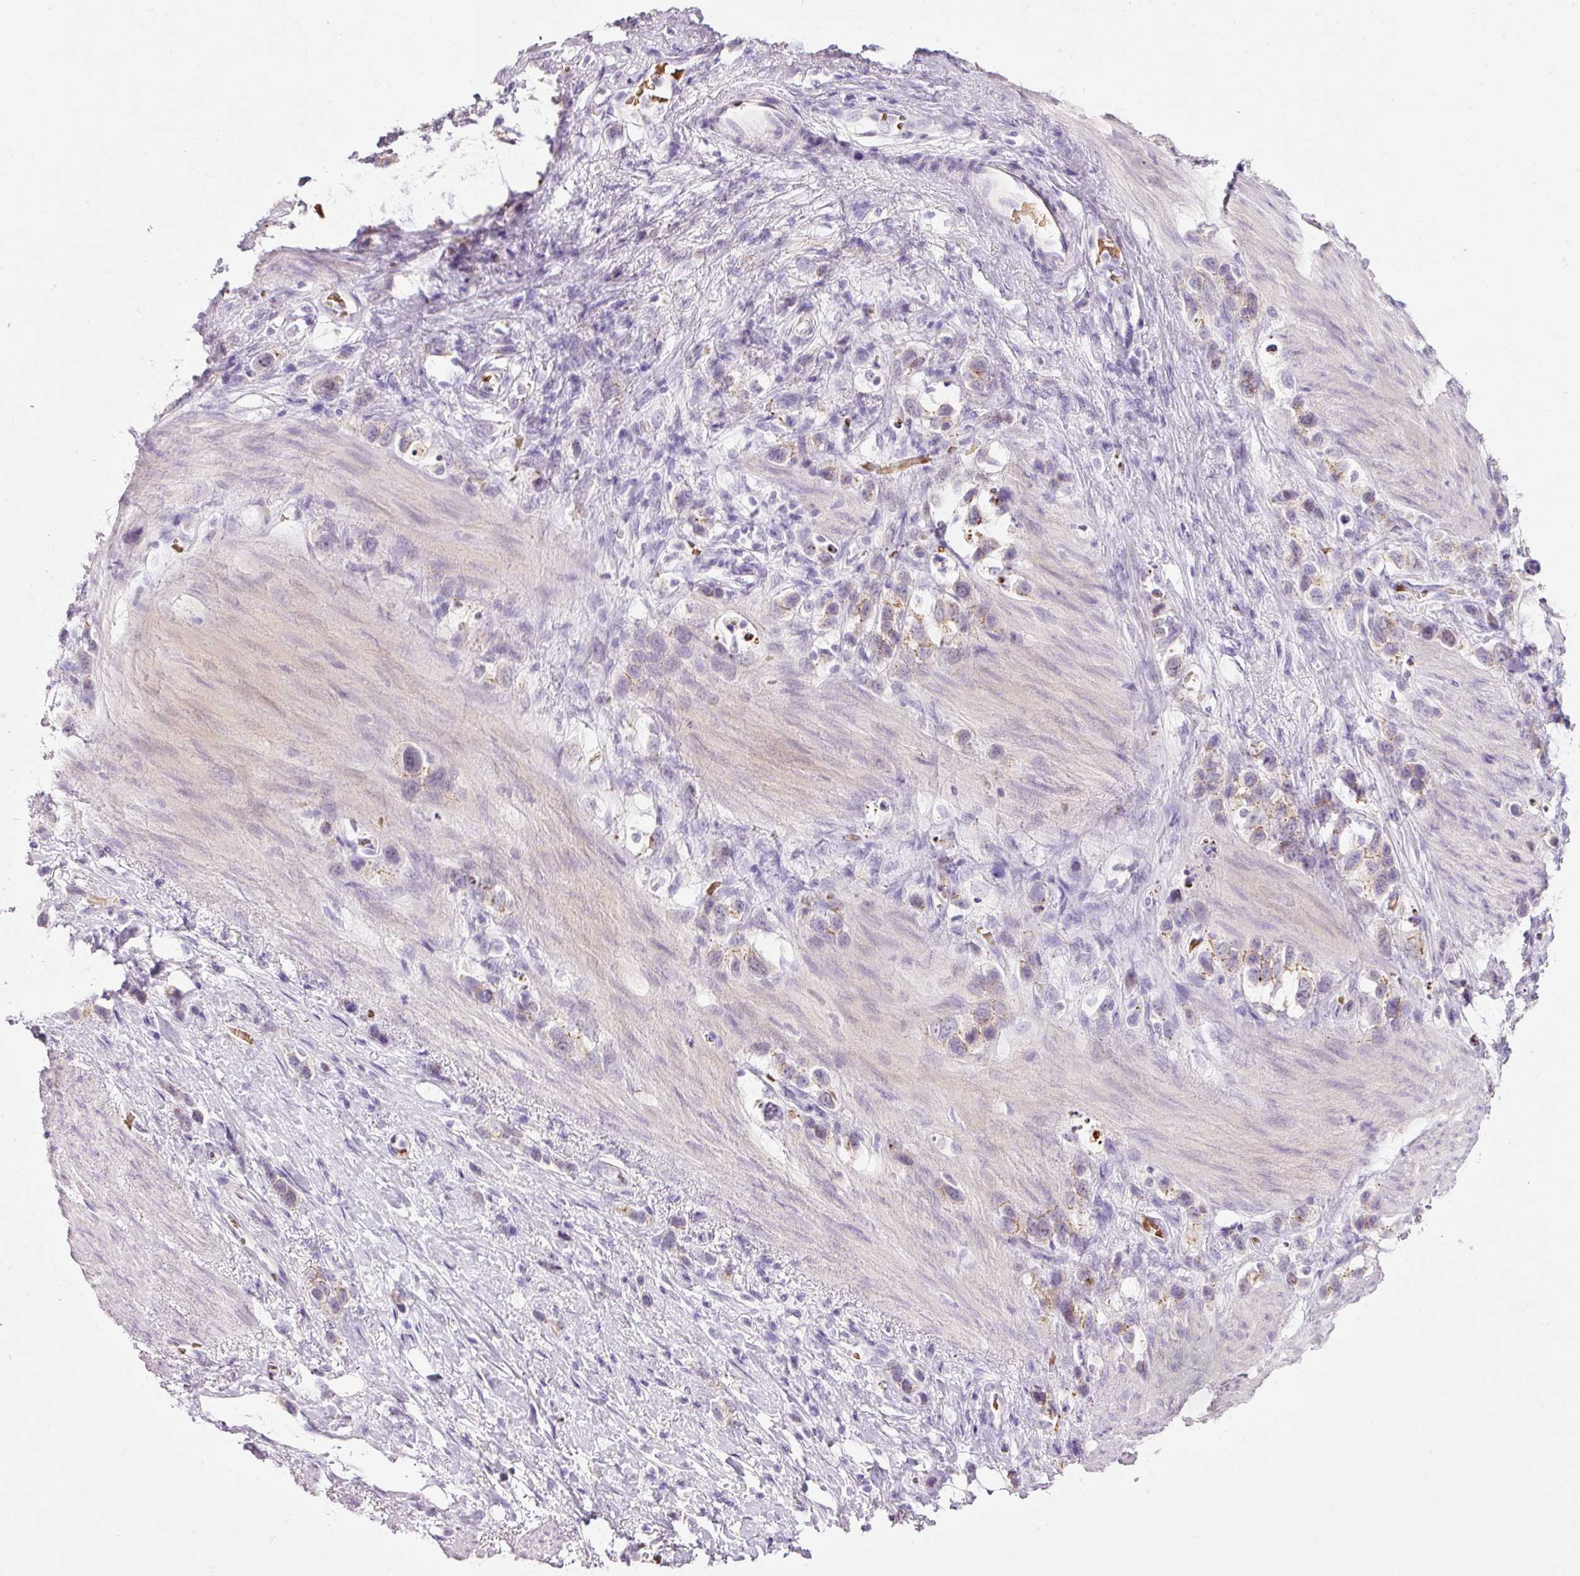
{"staining": {"intensity": "weak", "quantity": "25%-75%", "location": "cytoplasmic/membranous"}, "tissue": "stomach cancer", "cell_type": "Tumor cells", "image_type": "cancer", "snomed": [{"axis": "morphology", "description": "Adenocarcinoma, NOS"}, {"axis": "topography", "description": "Stomach"}], "caption": "A brown stain highlights weak cytoplasmic/membranous positivity of a protein in human stomach cancer tumor cells. (DAB (3,3'-diaminobenzidine) = brown stain, brightfield microscopy at high magnification).", "gene": "DHRS11", "patient": {"sex": "female", "age": 65}}